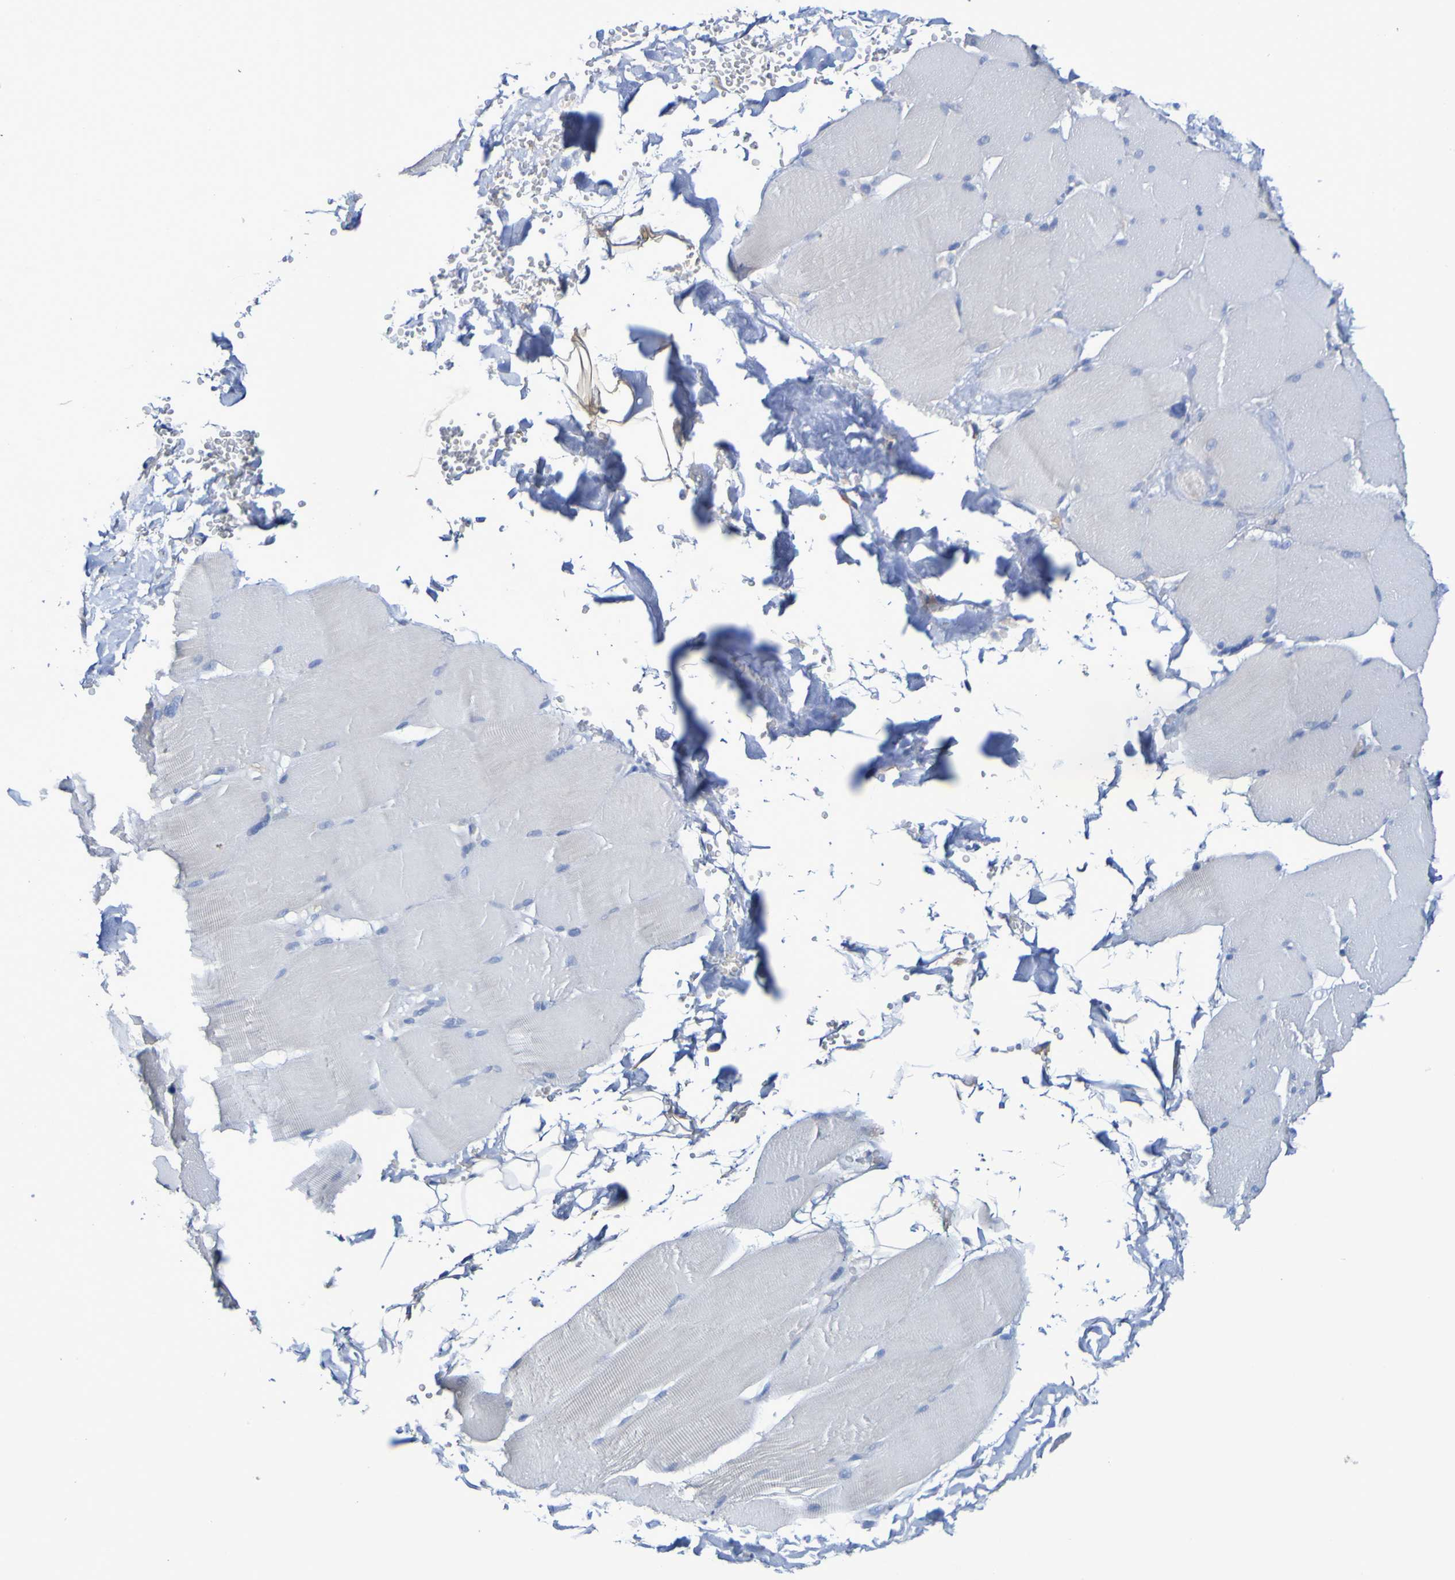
{"staining": {"intensity": "negative", "quantity": "none", "location": "none"}, "tissue": "skeletal muscle", "cell_type": "Myocytes", "image_type": "normal", "snomed": [{"axis": "morphology", "description": "Normal tissue, NOS"}, {"axis": "topography", "description": "Skin"}, {"axis": "topography", "description": "Skeletal muscle"}], "caption": "The histopathology image demonstrates no staining of myocytes in unremarkable skeletal muscle. (DAB immunohistochemistry (IHC) visualized using brightfield microscopy, high magnification).", "gene": "SLC3A2", "patient": {"sex": "male", "age": 83}}